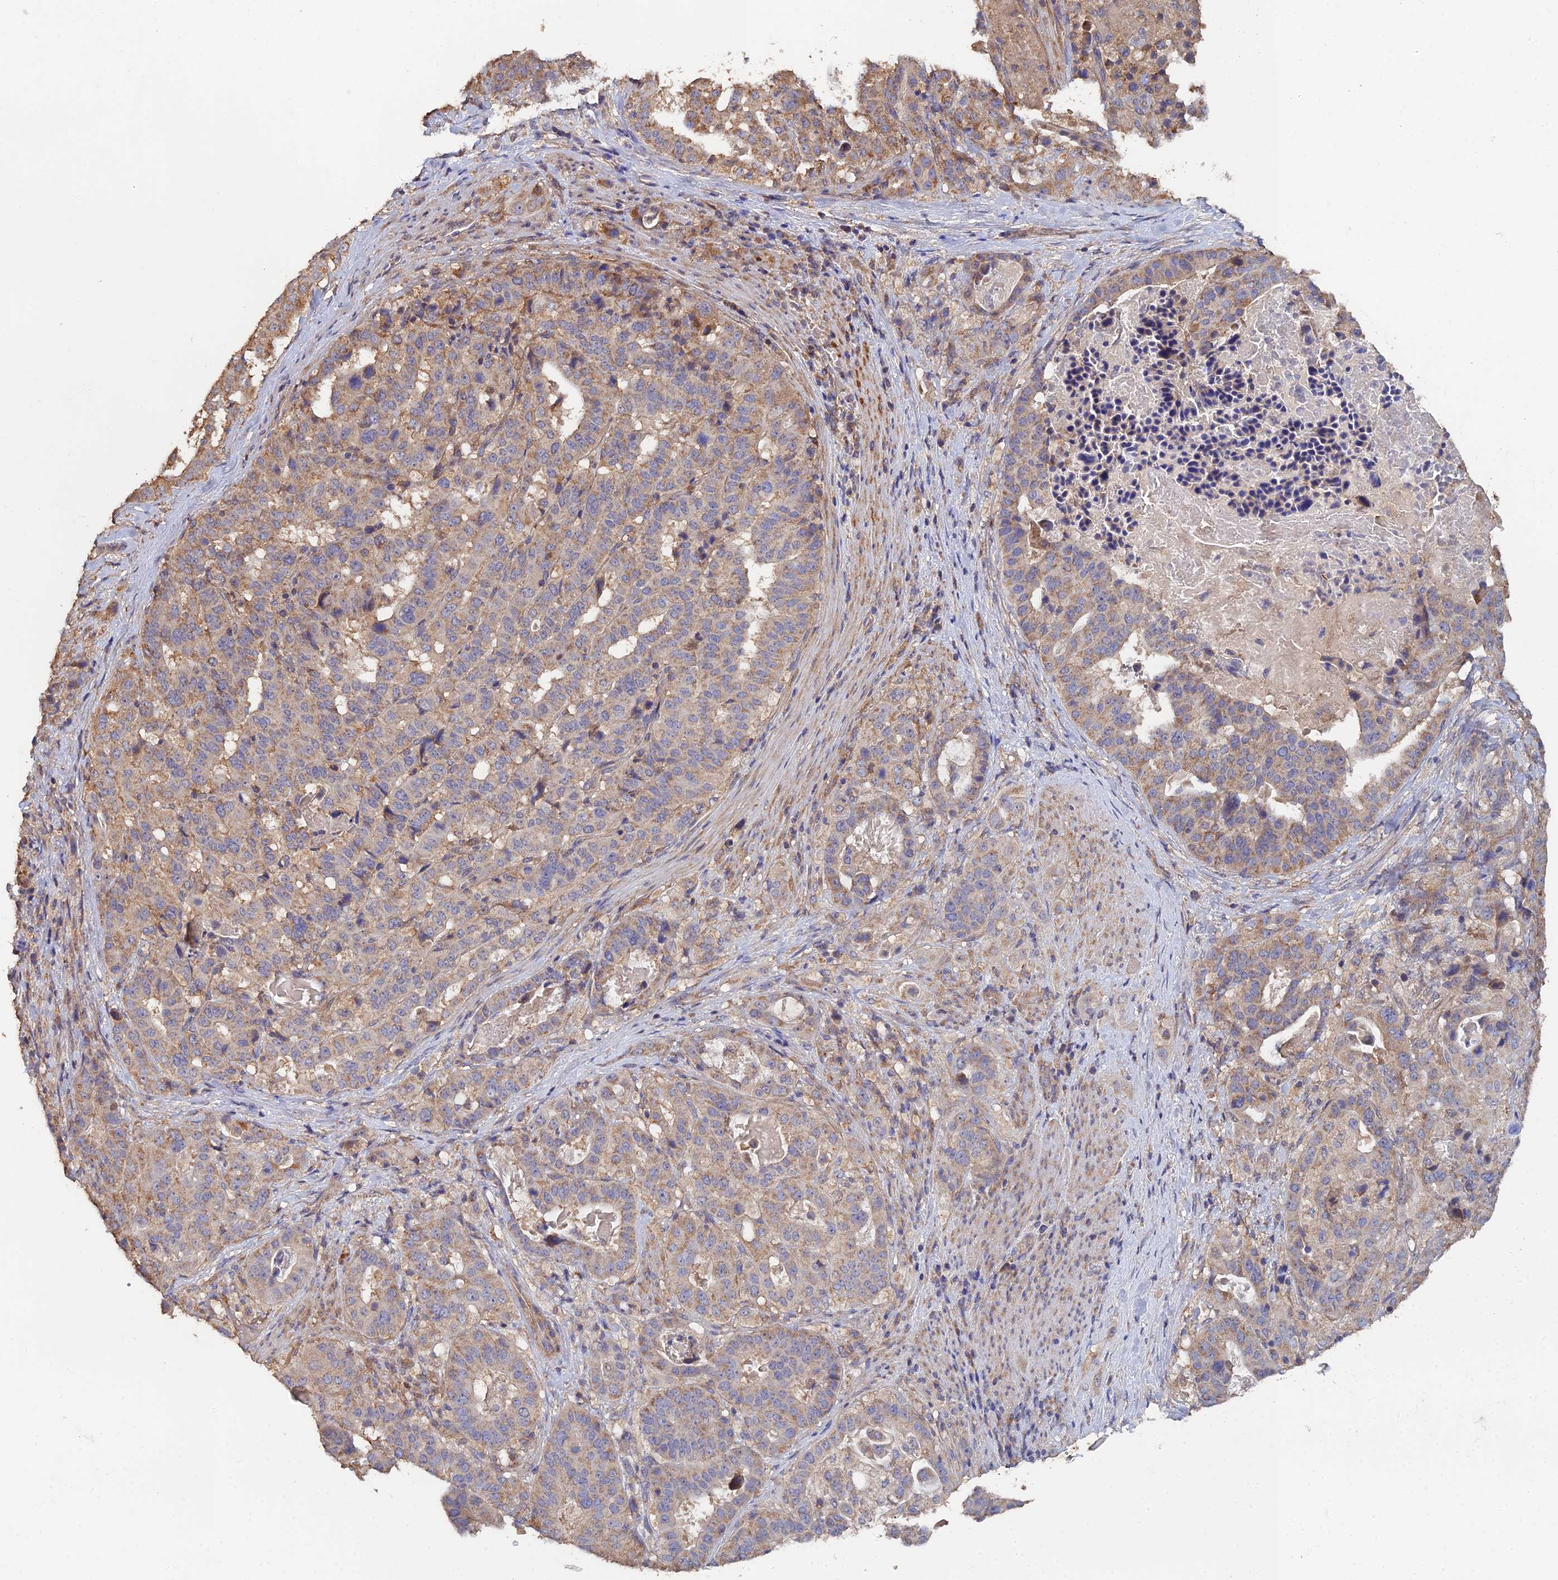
{"staining": {"intensity": "weak", "quantity": ">75%", "location": "cytoplasmic/membranous"}, "tissue": "stomach cancer", "cell_type": "Tumor cells", "image_type": "cancer", "snomed": [{"axis": "morphology", "description": "Adenocarcinoma, NOS"}, {"axis": "topography", "description": "Stomach"}], "caption": "Immunohistochemistry (IHC) histopathology image of human adenocarcinoma (stomach) stained for a protein (brown), which exhibits low levels of weak cytoplasmic/membranous expression in about >75% of tumor cells.", "gene": "SPANXN4", "patient": {"sex": "male", "age": 48}}